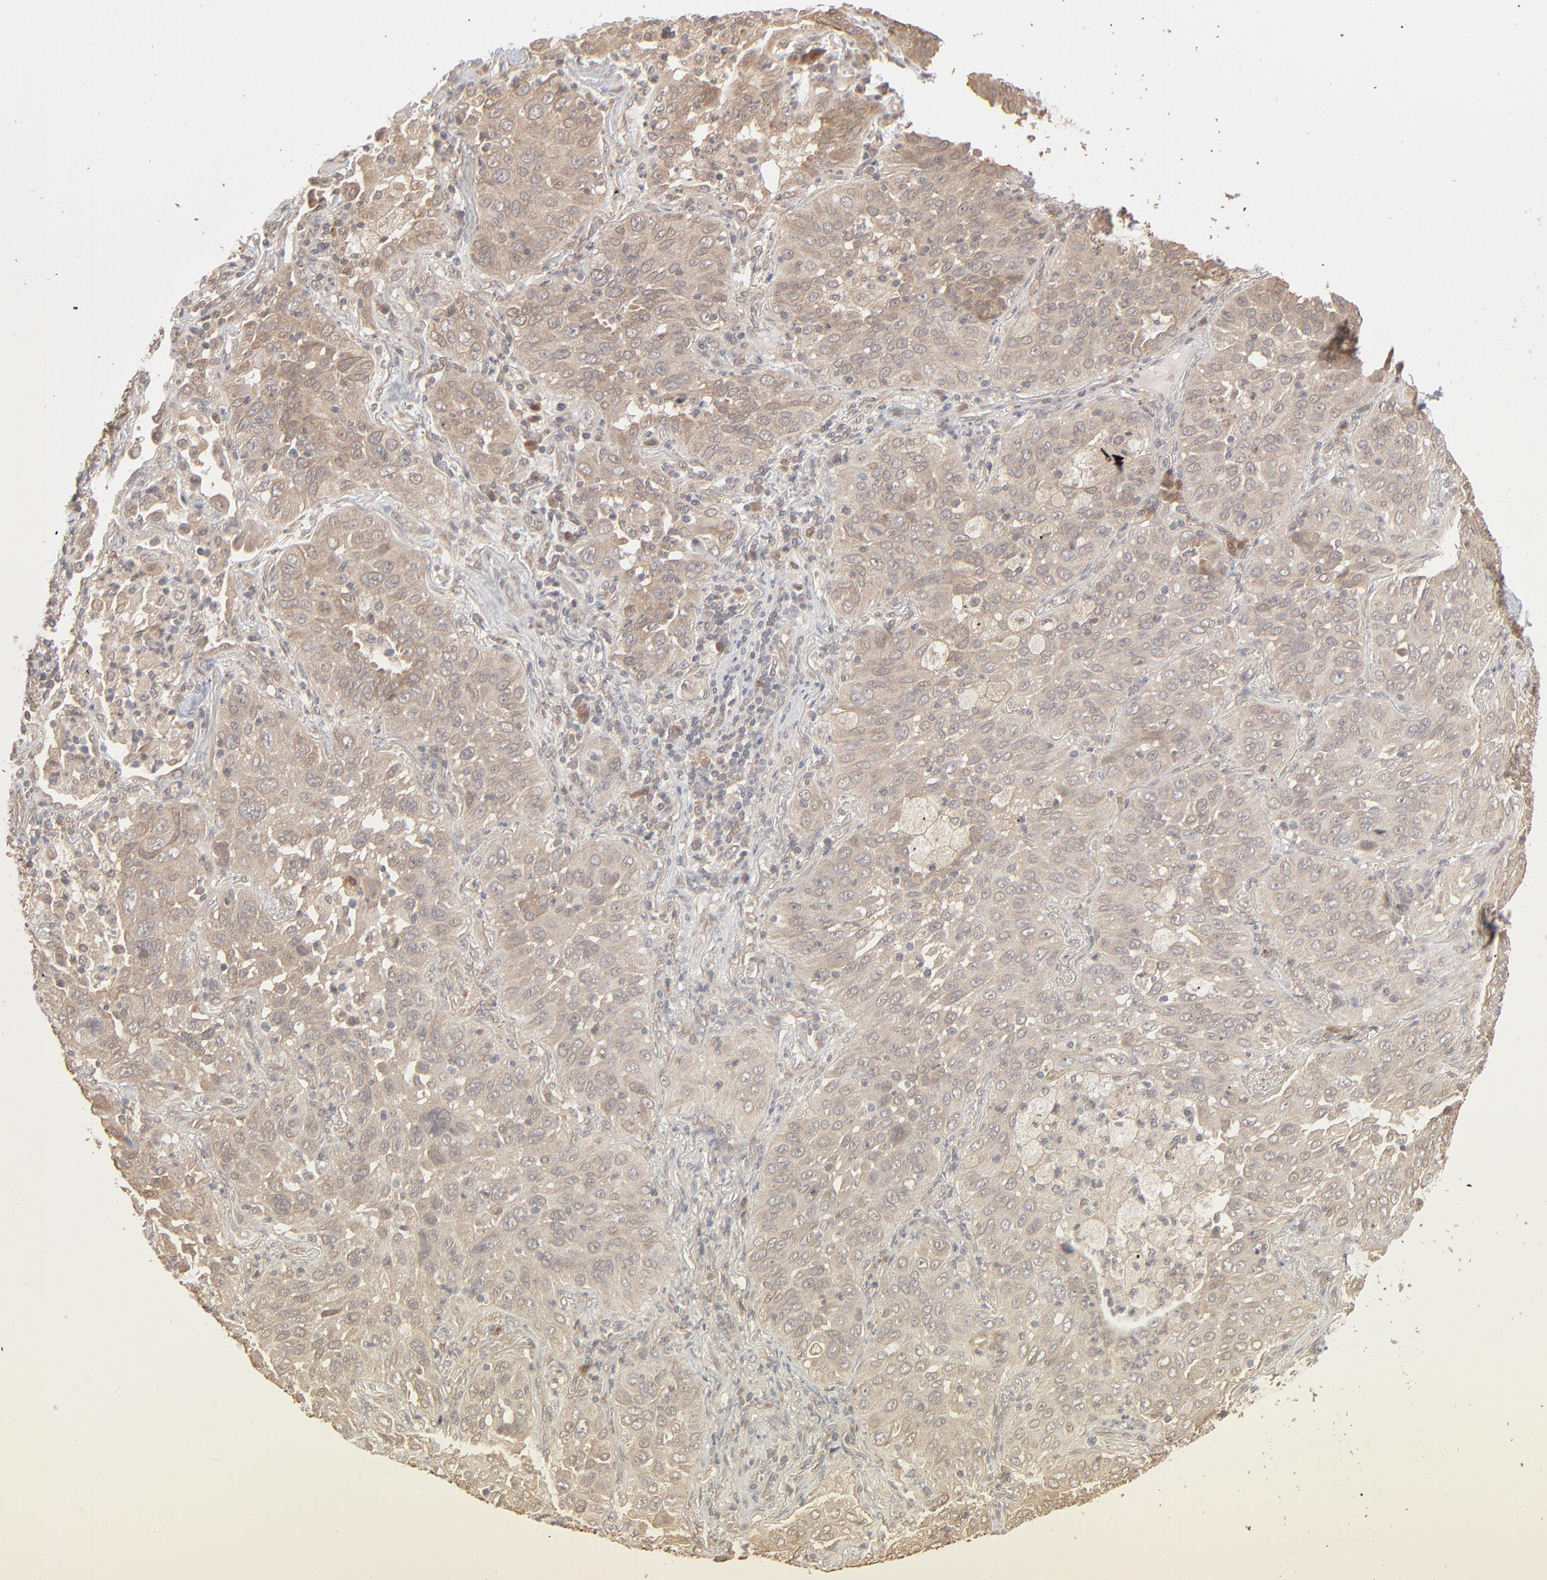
{"staining": {"intensity": "weak", "quantity": ">75%", "location": "cytoplasmic/membranous"}, "tissue": "lung cancer", "cell_type": "Tumor cells", "image_type": "cancer", "snomed": [{"axis": "morphology", "description": "Squamous cell carcinoma, NOS"}, {"axis": "topography", "description": "Lung"}], "caption": "Immunohistochemical staining of human lung cancer (squamous cell carcinoma) displays low levels of weak cytoplasmic/membranous positivity in approximately >75% of tumor cells. The protein is stained brown, and the nuclei are stained in blue (DAB (3,3'-diaminobenzidine) IHC with brightfield microscopy, high magnification).", "gene": "SCFD1", "patient": {"sex": "female", "age": 67}}